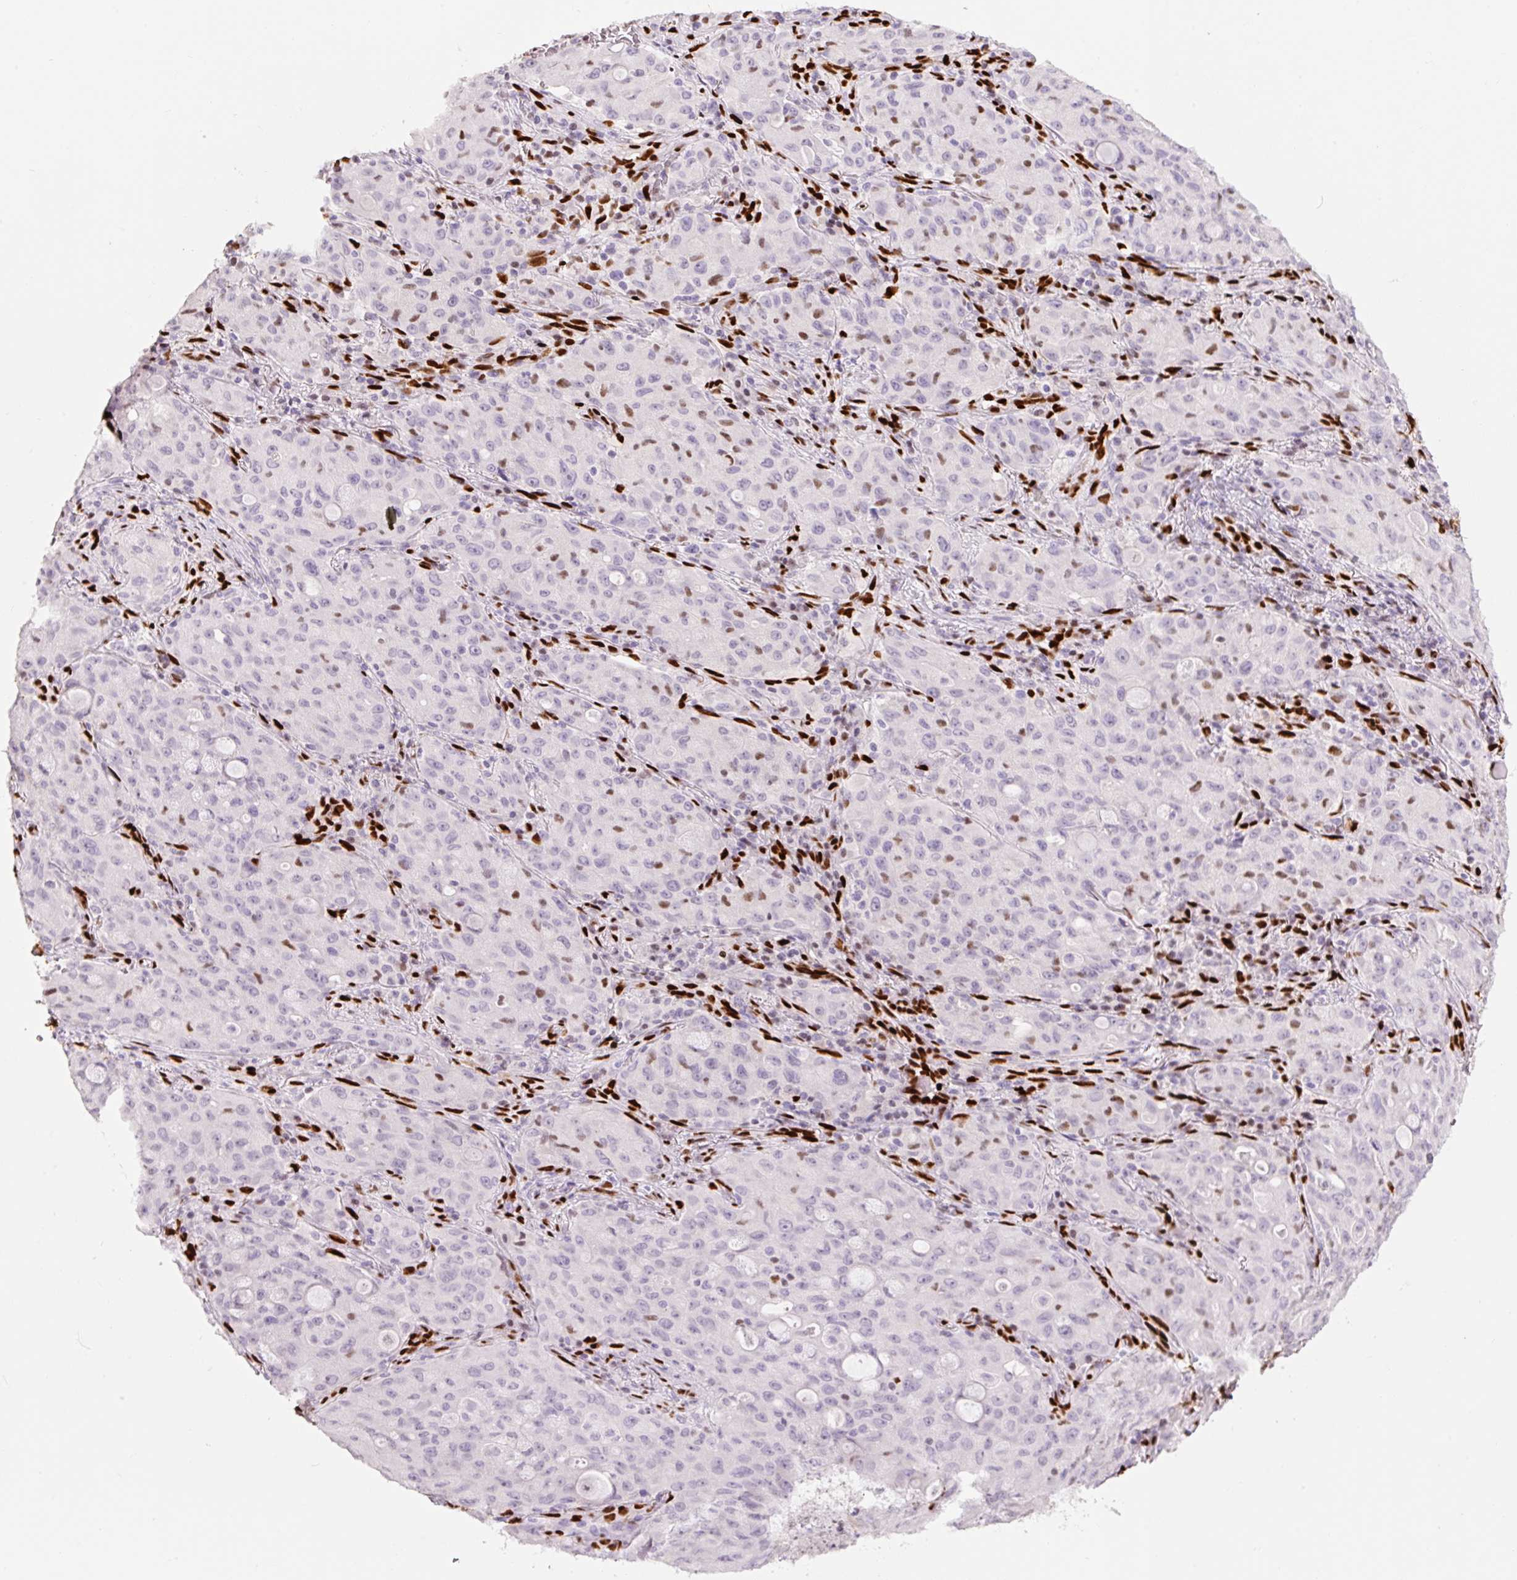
{"staining": {"intensity": "negative", "quantity": "none", "location": "none"}, "tissue": "lung cancer", "cell_type": "Tumor cells", "image_type": "cancer", "snomed": [{"axis": "morphology", "description": "Adenocarcinoma, NOS"}, {"axis": "topography", "description": "Lung"}], "caption": "This is a histopathology image of immunohistochemistry (IHC) staining of lung cancer (adenocarcinoma), which shows no expression in tumor cells.", "gene": "ZEB1", "patient": {"sex": "female", "age": 44}}